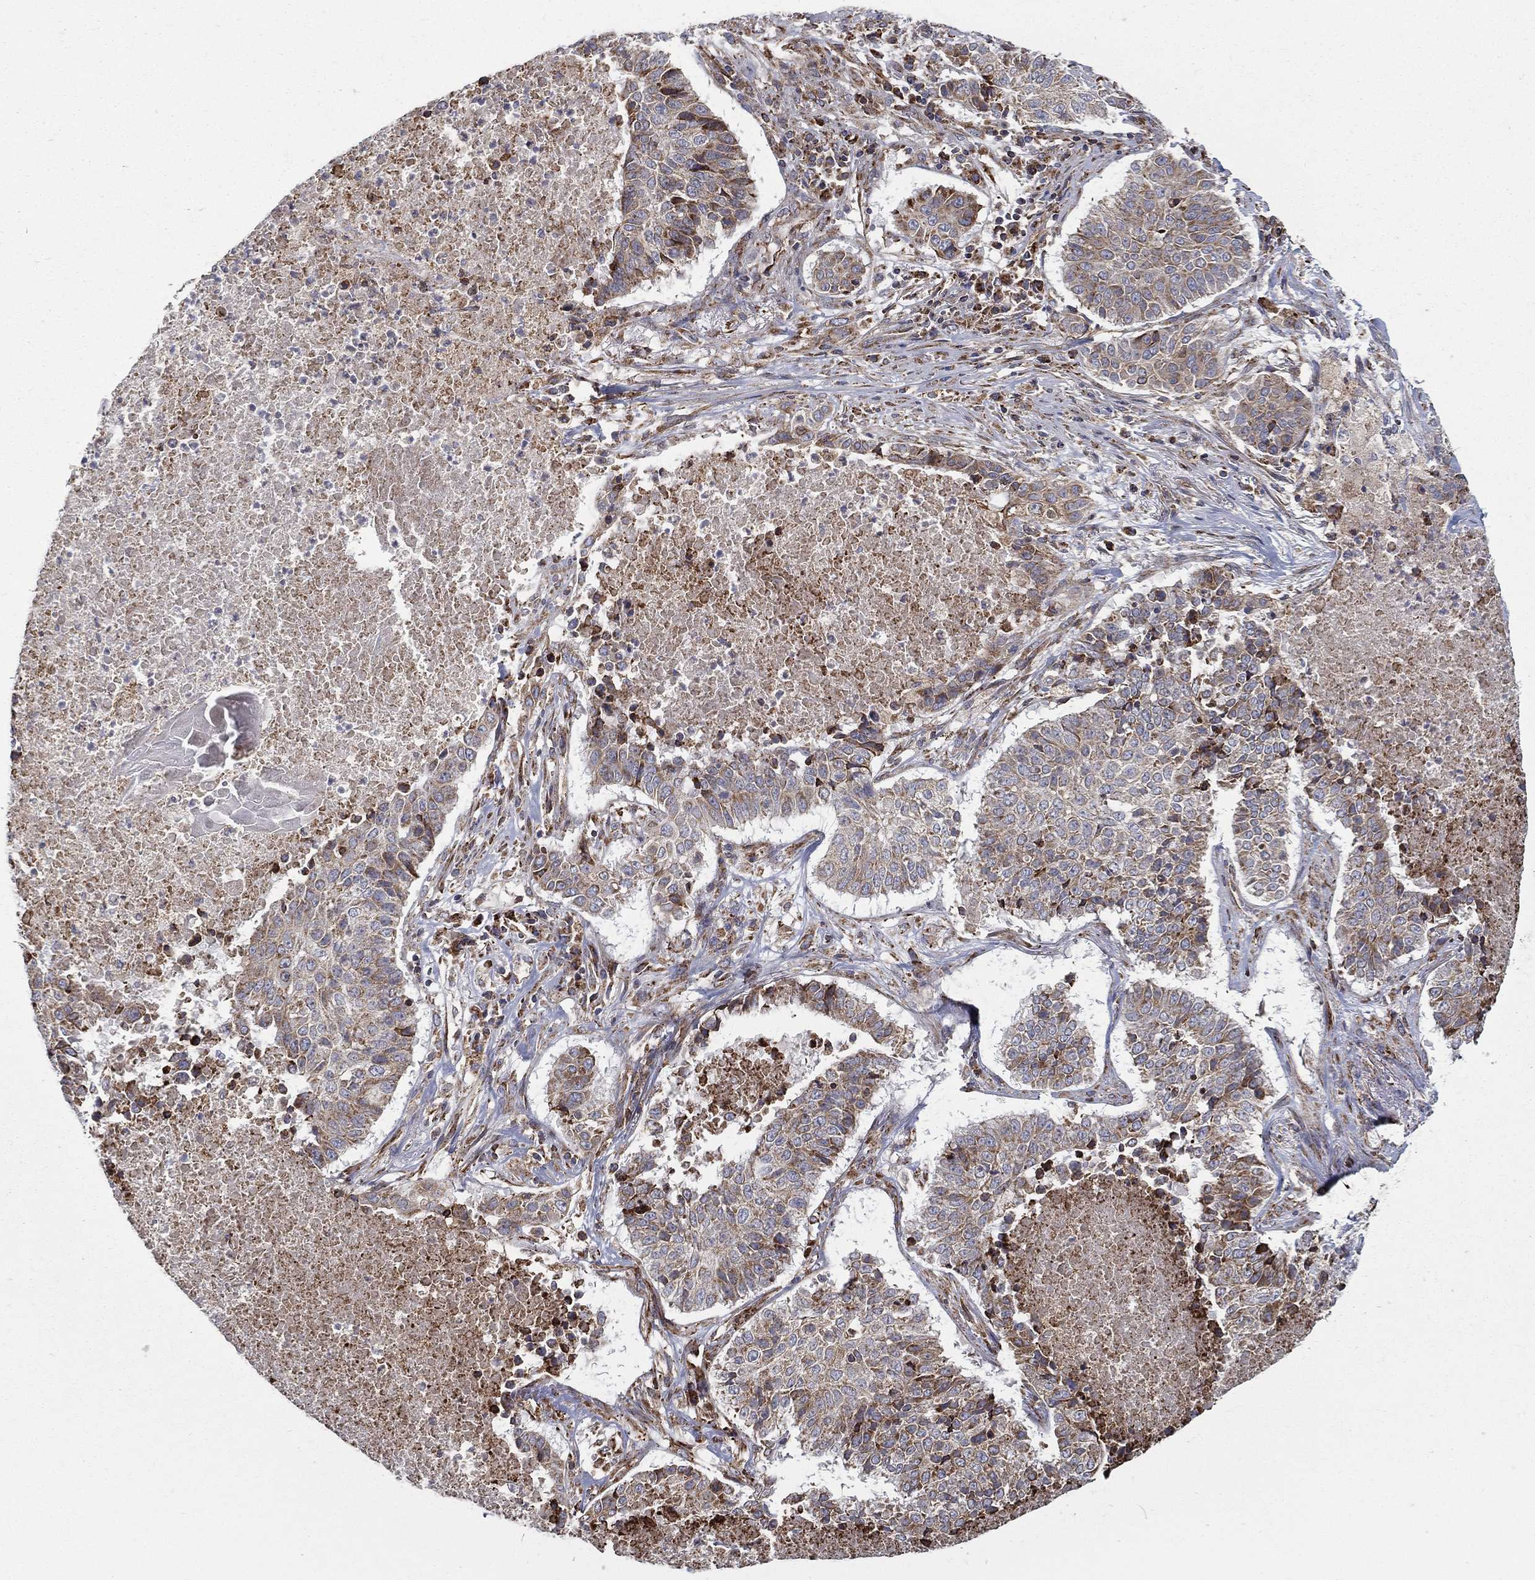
{"staining": {"intensity": "moderate", "quantity": "25%-75%", "location": "cytoplasmic/membranous"}, "tissue": "lung cancer", "cell_type": "Tumor cells", "image_type": "cancer", "snomed": [{"axis": "morphology", "description": "Squamous cell carcinoma, NOS"}, {"axis": "topography", "description": "Lung"}], "caption": "Tumor cells display medium levels of moderate cytoplasmic/membranous staining in approximately 25%-75% of cells in human lung cancer (squamous cell carcinoma).", "gene": "MT-CYB", "patient": {"sex": "male", "age": 64}}